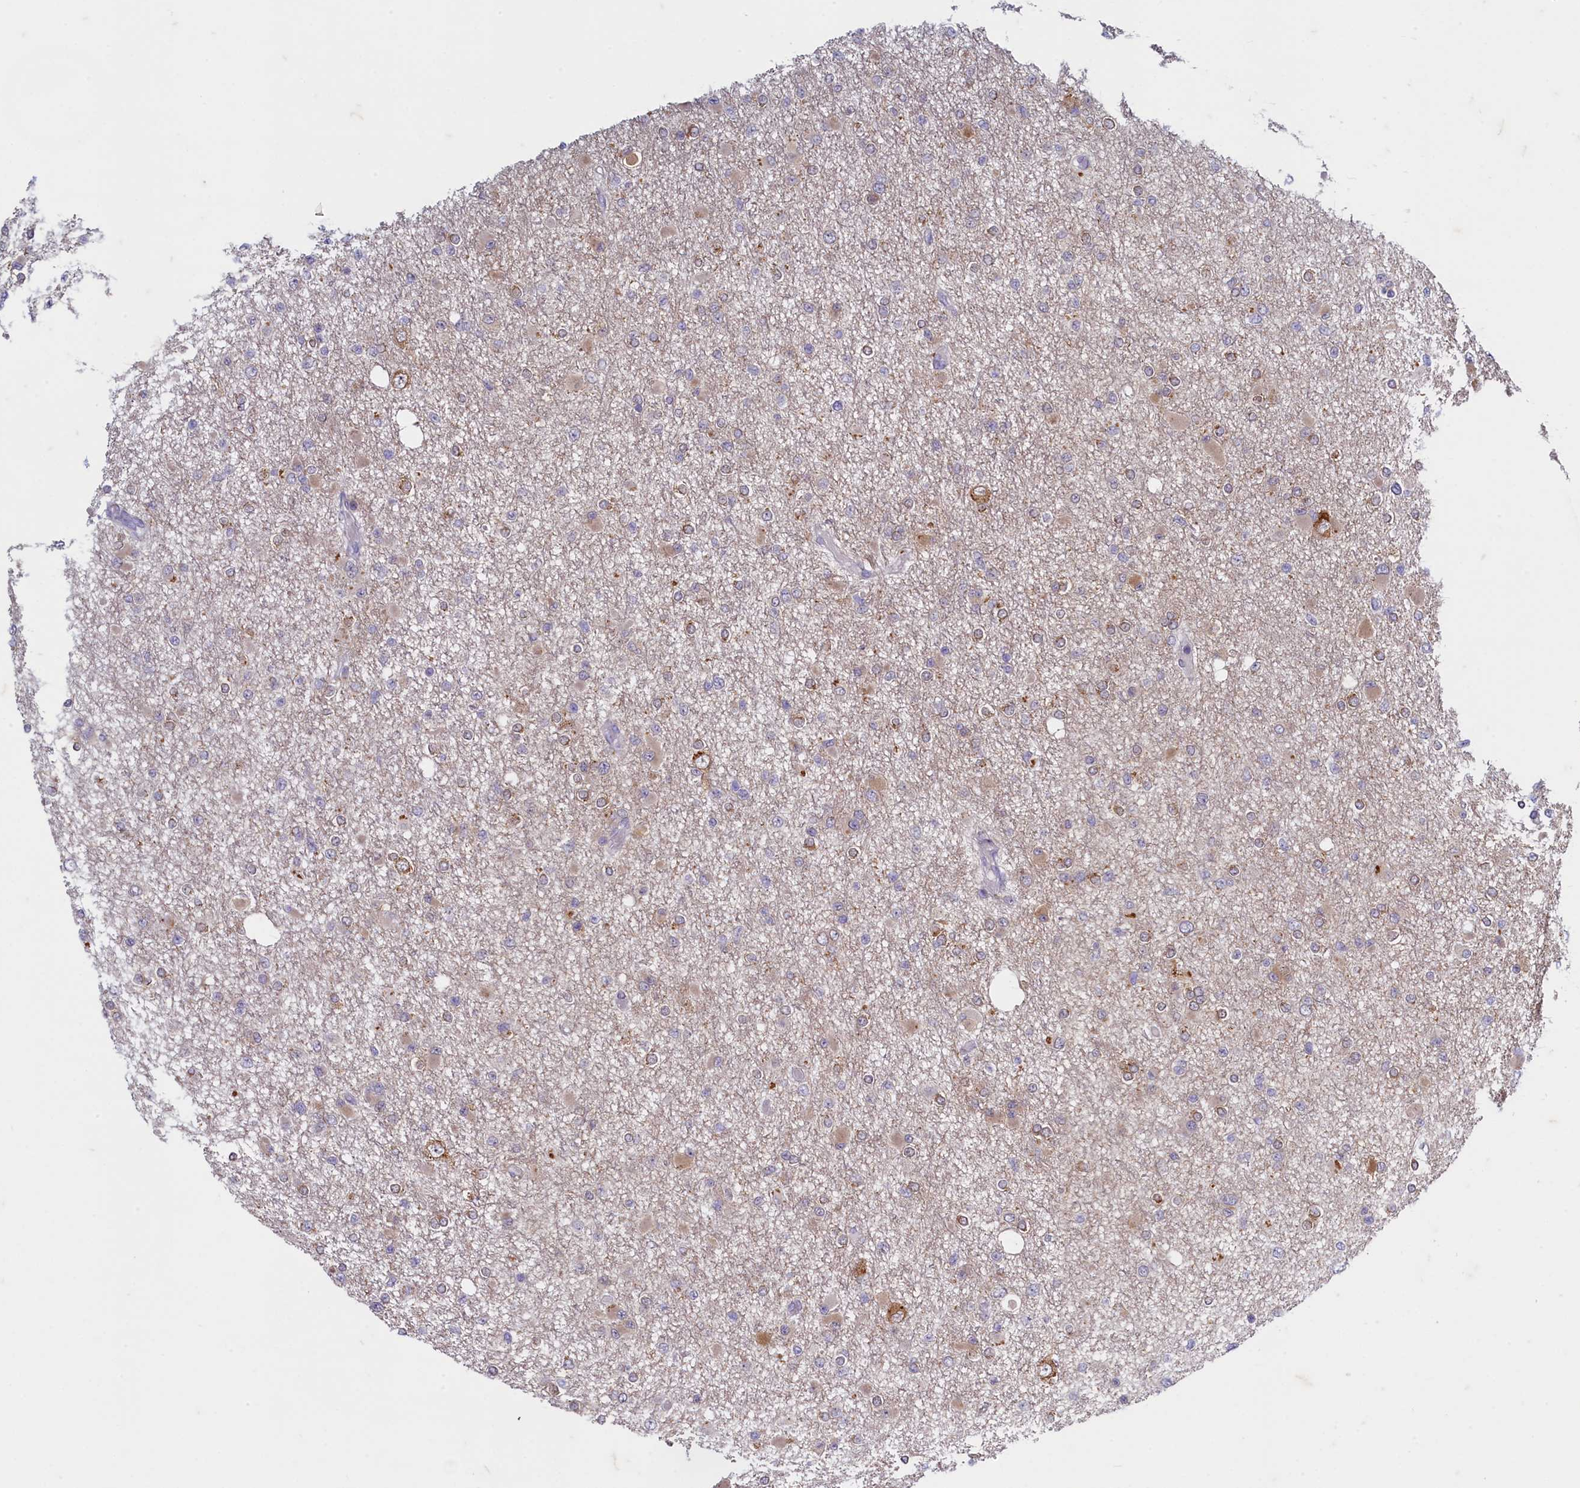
{"staining": {"intensity": "weak", "quantity": "25%-75%", "location": "cytoplasmic/membranous"}, "tissue": "glioma", "cell_type": "Tumor cells", "image_type": "cancer", "snomed": [{"axis": "morphology", "description": "Glioma, malignant, Low grade"}, {"axis": "topography", "description": "Brain"}], "caption": "The photomicrograph exhibits immunohistochemical staining of low-grade glioma (malignant). There is weak cytoplasmic/membranous staining is present in approximately 25%-75% of tumor cells. The protein of interest is shown in brown color, while the nuclei are stained blue.", "gene": "MAP1LC3A", "patient": {"sex": "female", "age": 22}}